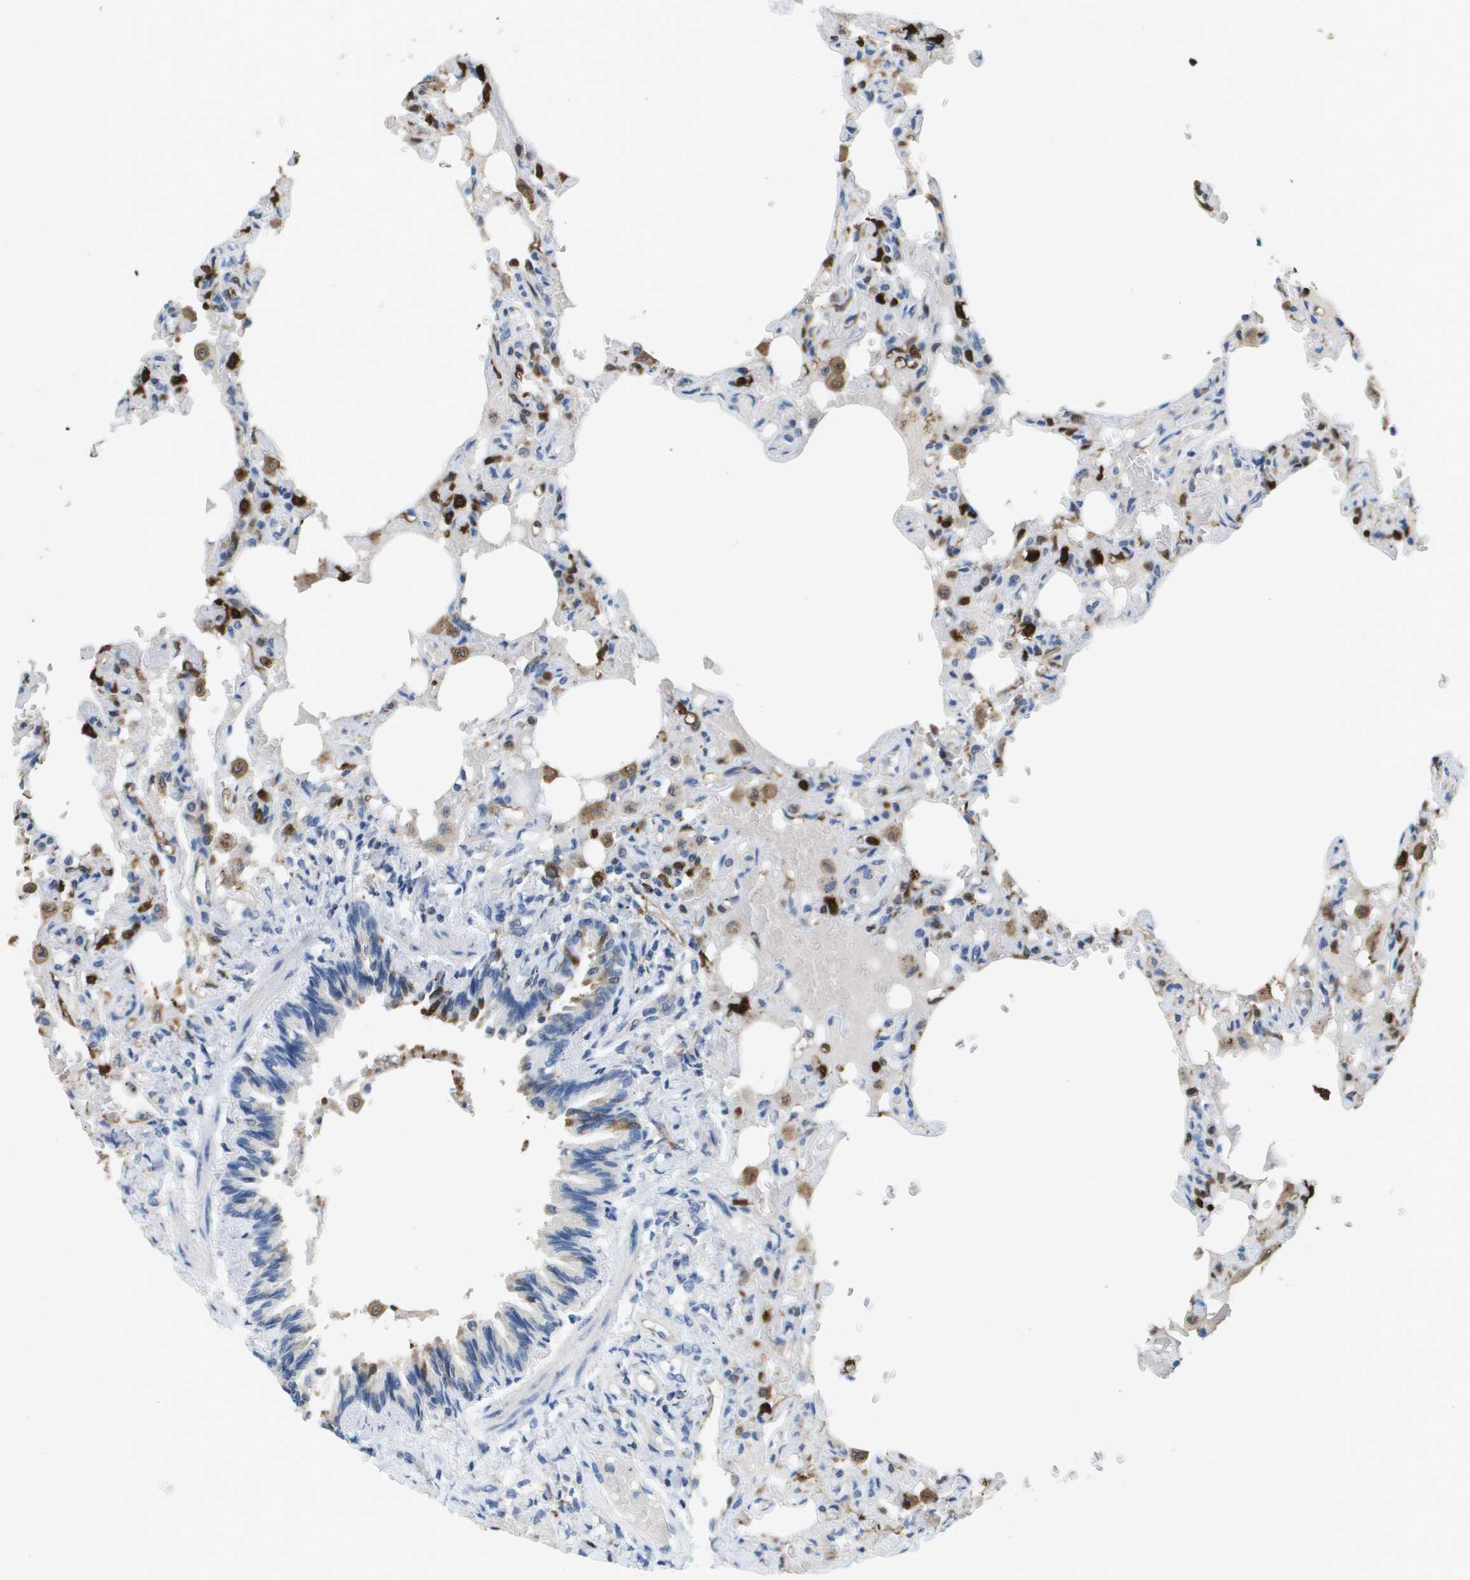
{"staining": {"intensity": "negative", "quantity": "none", "location": "none"}, "tissue": "lung", "cell_type": "Alveolar cells", "image_type": "normal", "snomed": [{"axis": "morphology", "description": "Normal tissue, NOS"}, {"axis": "topography", "description": "Lung"}], "caption": "Histopathology image shows no significant protein staining in alveolar cells of normal lung. Nuclei are stained in blue.", "gene": "FABP5", "patient": {"sex": "male", "age": 21}}